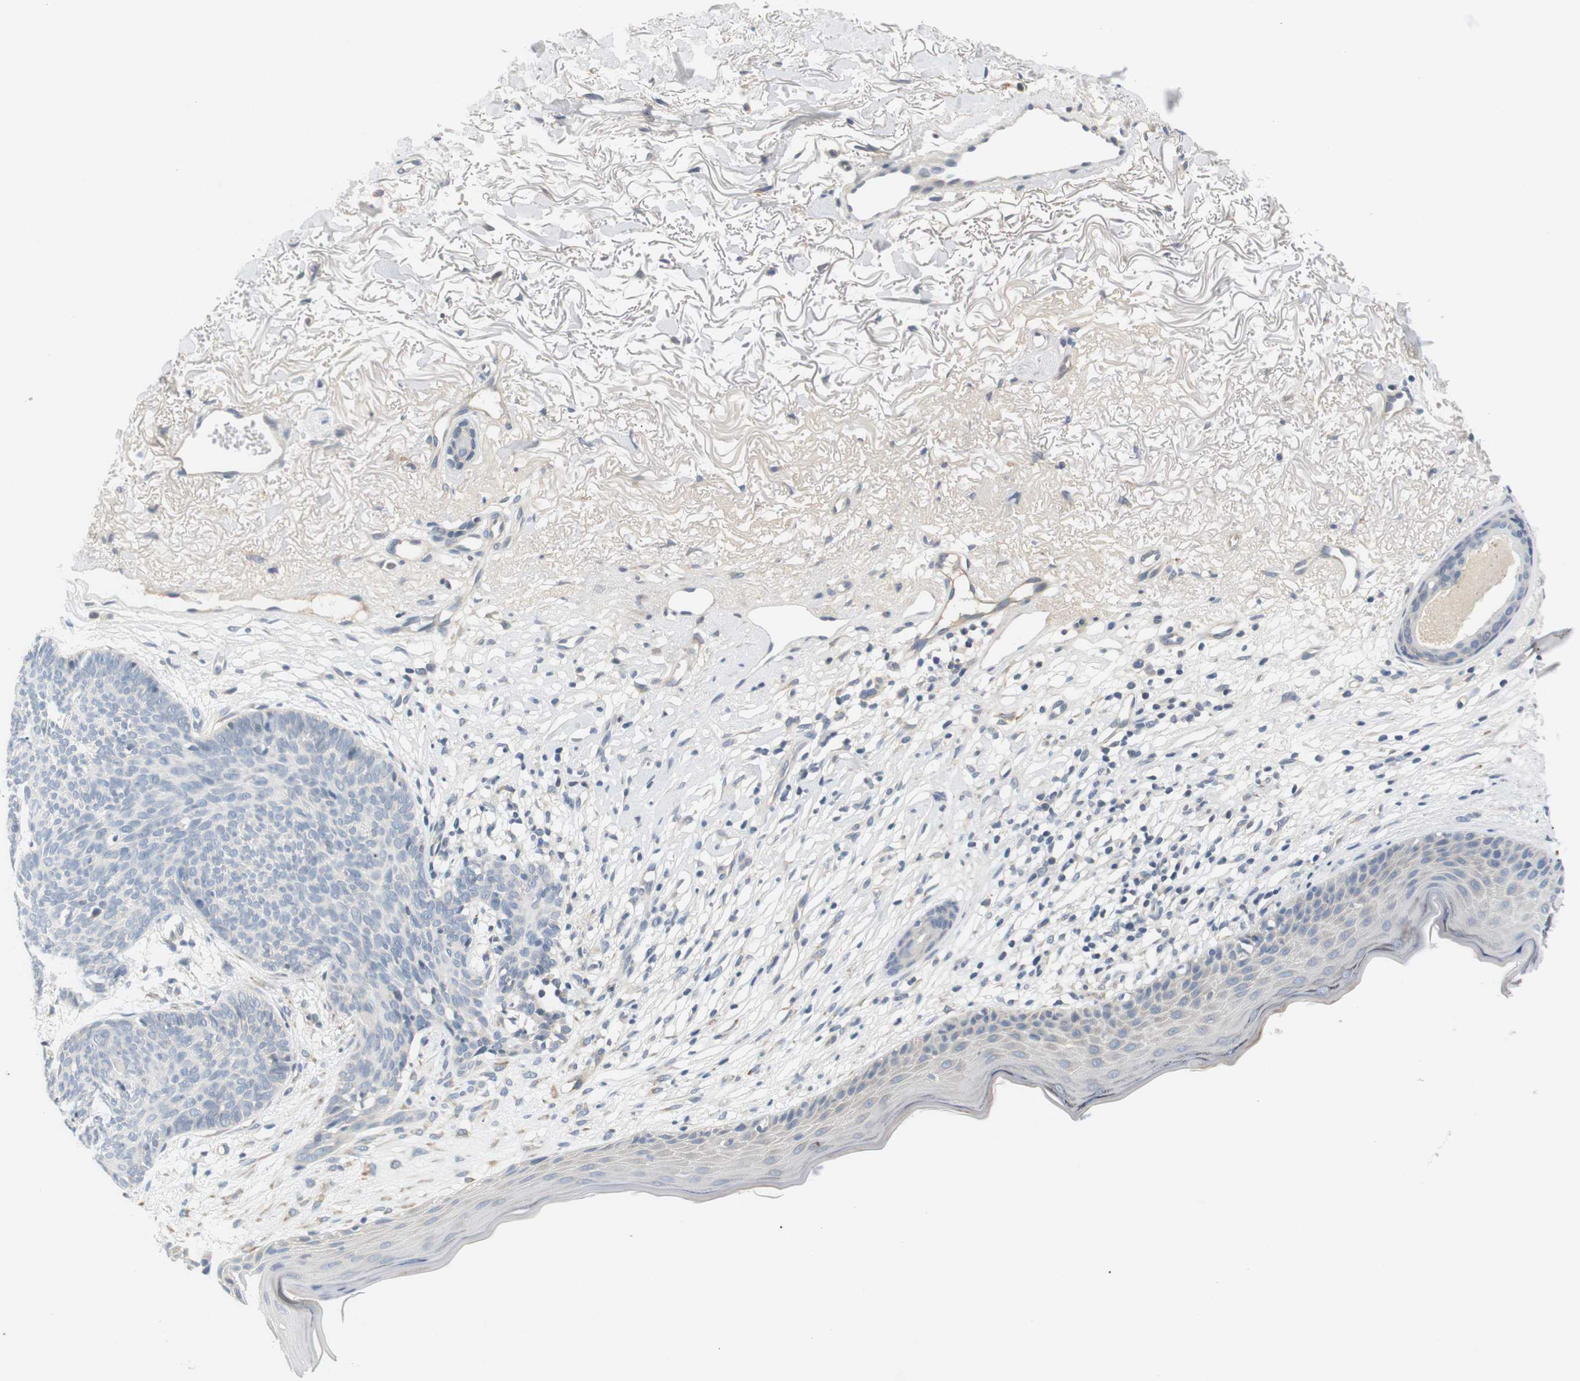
{"staining": {"intensity": "negative", "quantity": "none", "location": "none"}, "tissue": "skin cancer", "cell_type": "Tumor cells", "image_type": "cancer", "snomed": [{"axis": "morphology", "description": "Normal tissue, NOS"}, {"axis": "morphology", "description": "Basal cell carcinoma"}, {"axis": "topography", "description": "Skin"}], "caption": "Protein analysis of skin cancer displays no significant expression in tumor cells.", "gene": "EVA1C", "patient": {"sex": "female", "age": 70}}